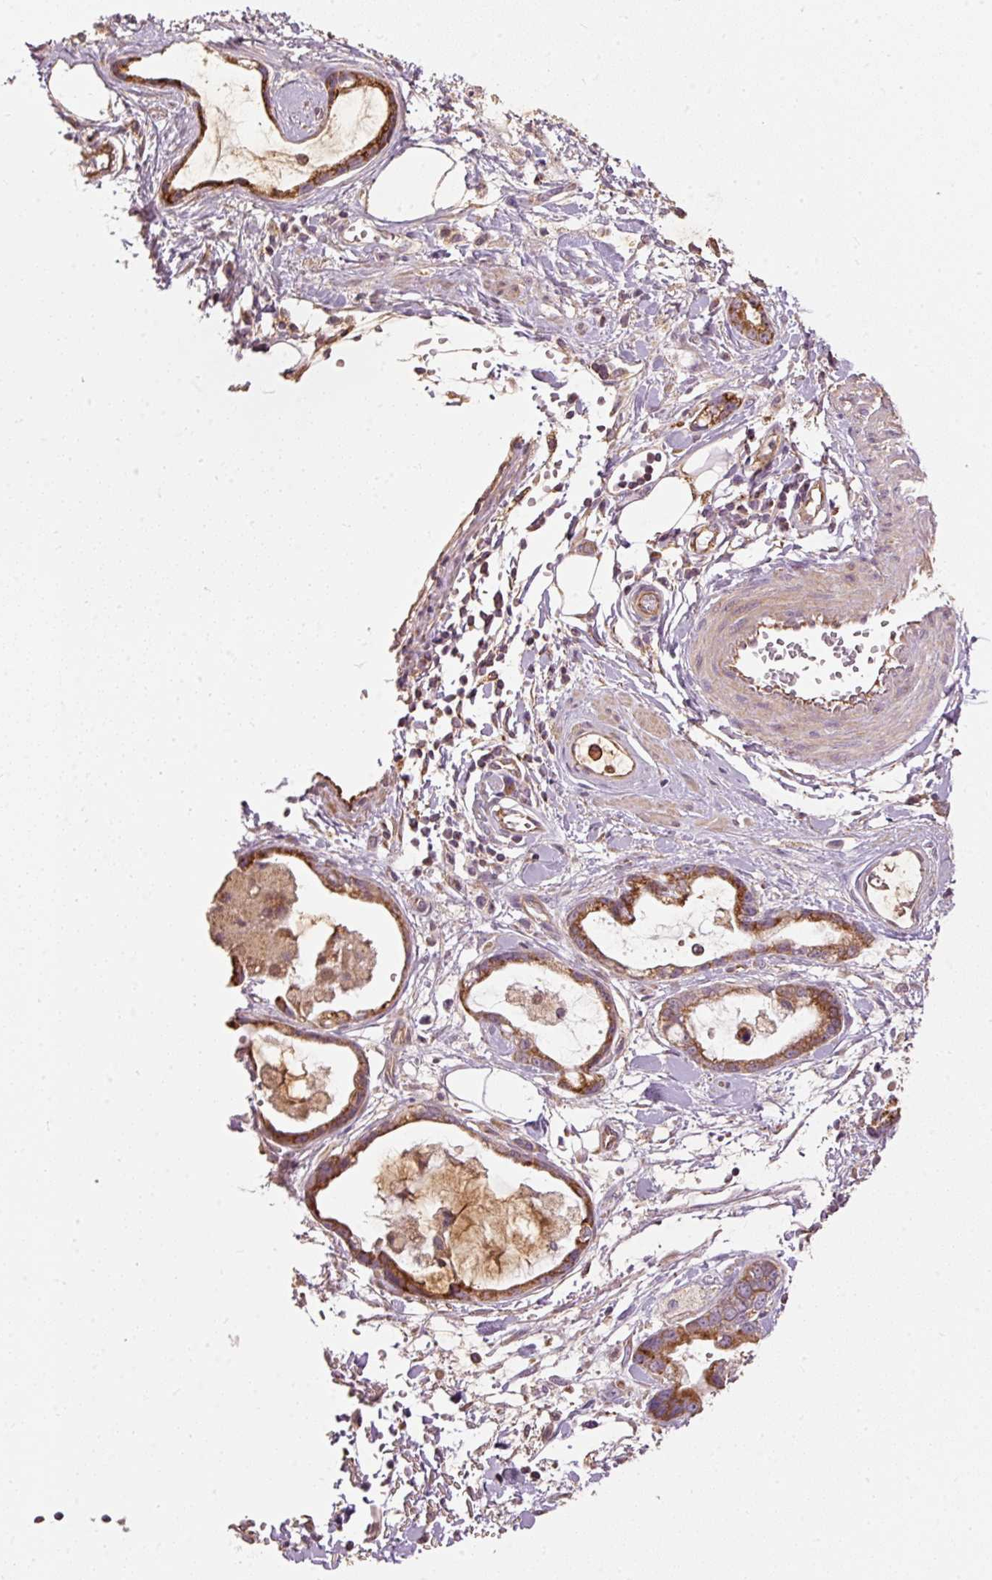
{"staining": {"intensity": "strong", "quantity": ">75%", "location": "cytoplasmic/membranous"}, "tissue": "stomach cancer", "cell_type": "Tumor cells", "image_type": "cancer", "snomed": [{"axis": "morphology", "description": "Adenocarcinoma, NOS"}, {"axis": "topography", "description": "Stomach"}], "caption": "Human stomach cancer (adenocarcinoma) stained for a protein (brown) shows strong cytoplasmic/membranous positive staining in approximately >75% of tumor cells.", "gene": "MTHFD1L", "patient": {"sex": "male", "age": 55}}